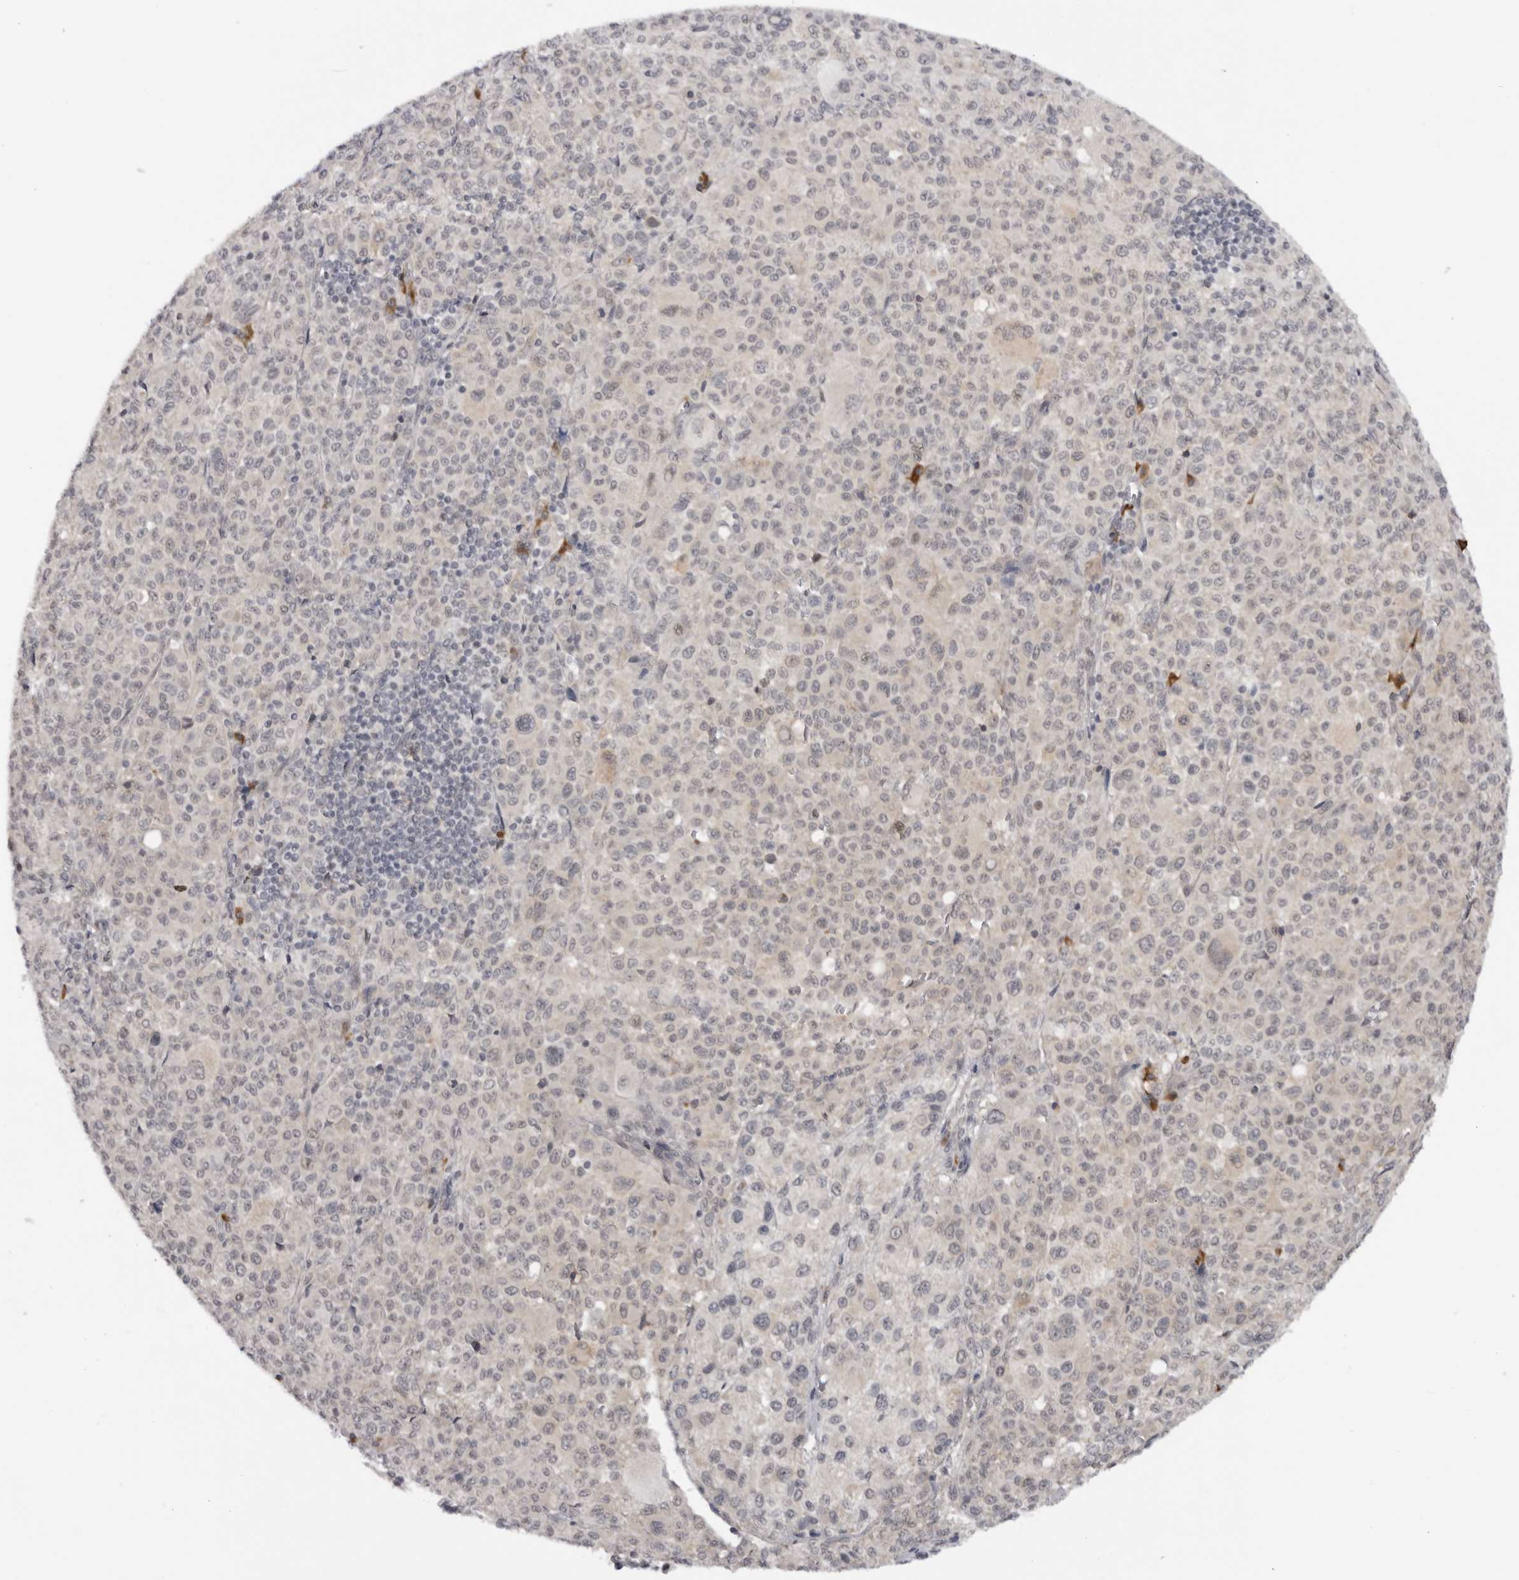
{"staining": {"intensity": "negative", "quantity": "none", "location": "none"}, "tissue": "melanoma", "cell_type": "Tumor cells", "image_type": "cancer", "snomed": [{"axis": "morphology", "description": "Malignant melanoma, Metastatic site"}, {"axis": "topography", "description": "Skin"}], "caption": "High magnification brightfield microscopy of melanoma stained with DAB (brown) and counterstained with hematoxylin (blue): tumor cells show no significant expression. The staining is performed using DAB brown chromogen with nuclei counter-stained in using hematoxylin.", "gene": "ALPK2", "patient": {"sex": "female", "age": 74}}